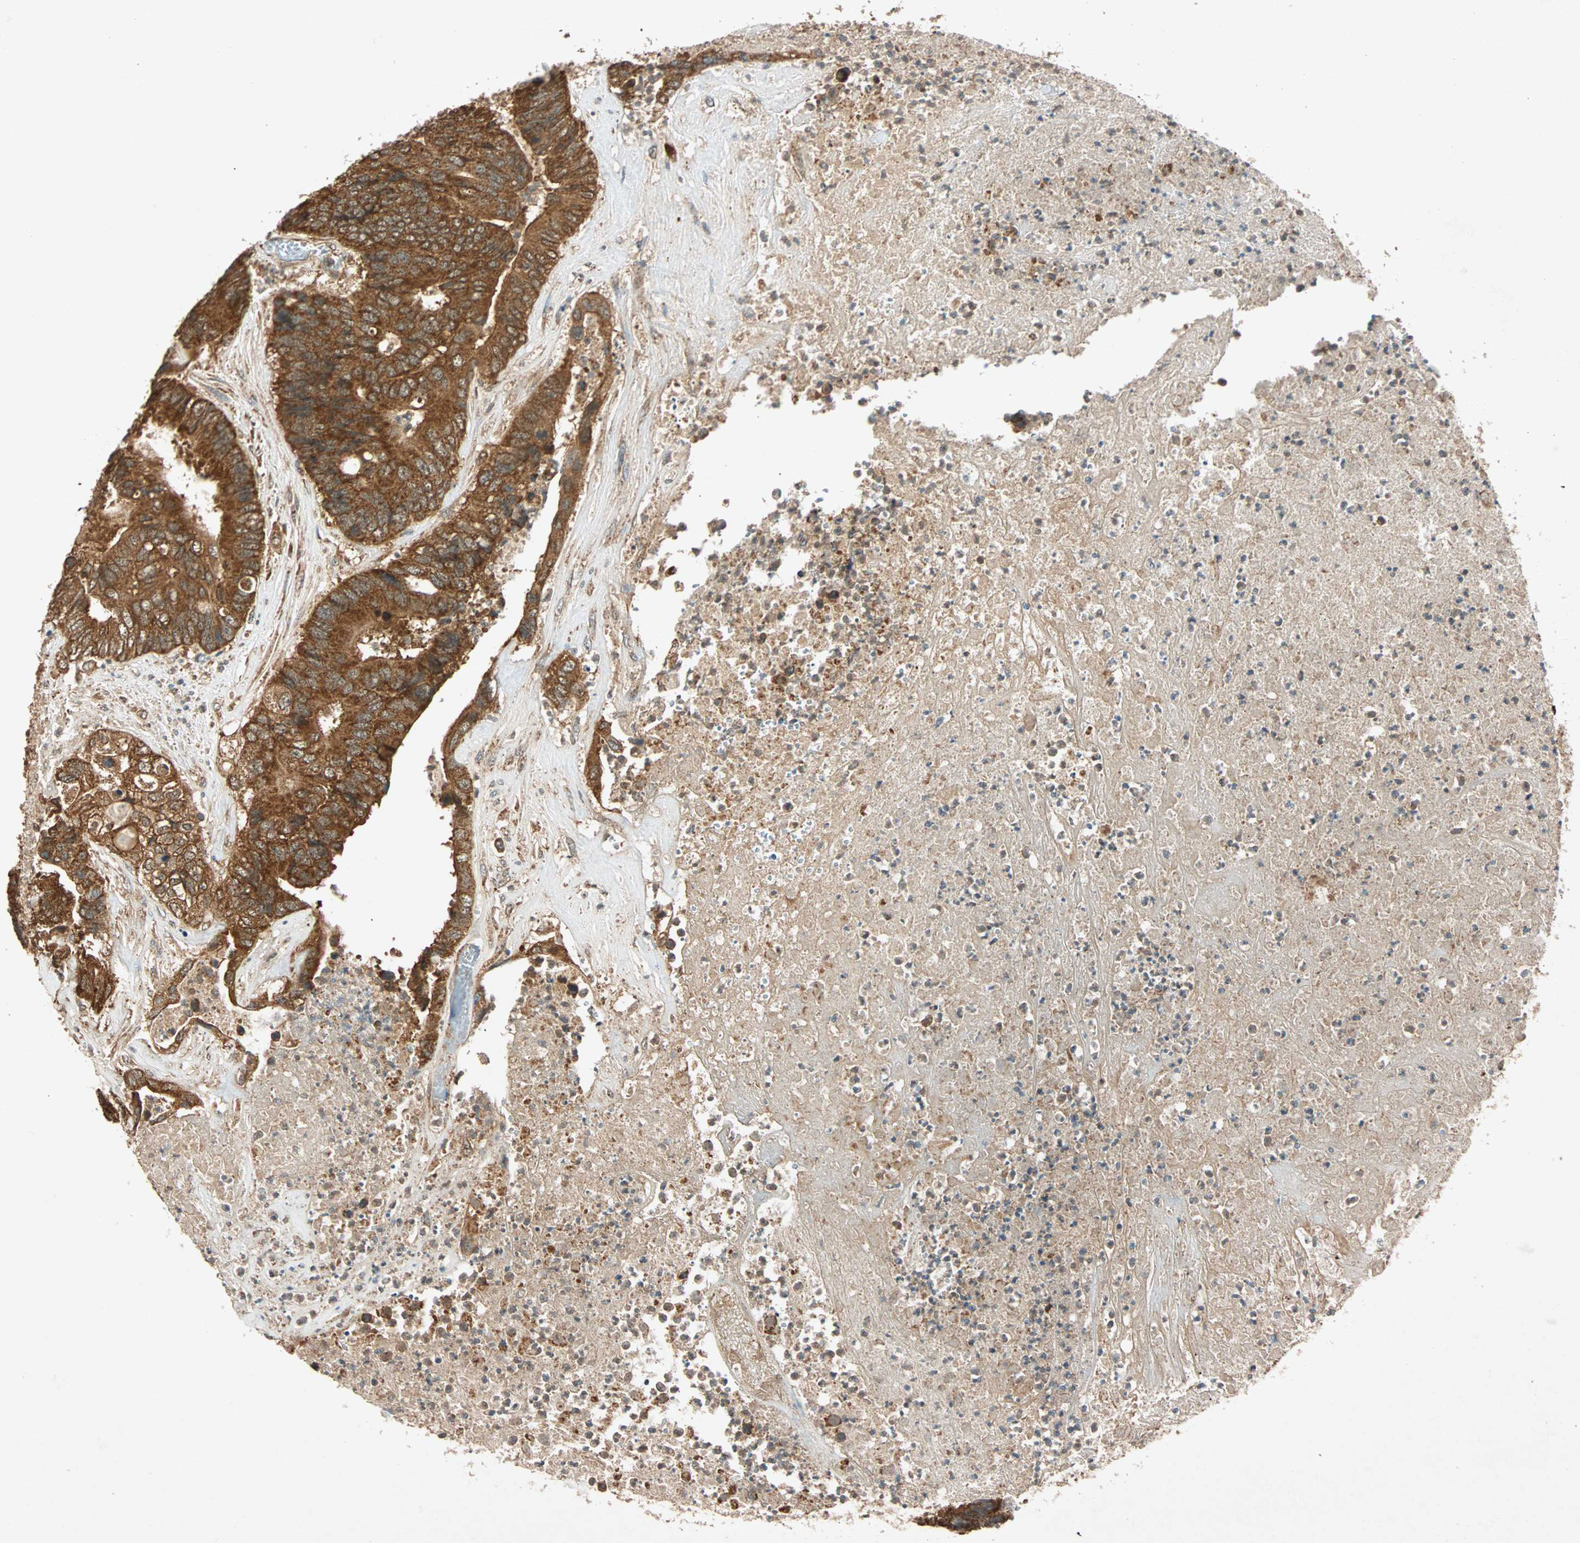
{"staining": {"intensity": "strong", "quantity": ">75%", "location": "cytoplasmic/membranous"}, "tissue": "colorectal cancer", "cell_type": "Tumor cells", "image_type": "cancer", "snomed": [{"axis": "morphology", "description": "Adenocarcinoma, NOS"}, {"axis": "topography", "description": "Rectum"}], "caption": "A histopathology image of colorectal cancer (adenocarcinoma) stained for a protein reveals strong cytoplasmic/membranous brown staining in tumor cells.", "gene": "MAPK1", "patient": {"sex": "male", "age": 55}}